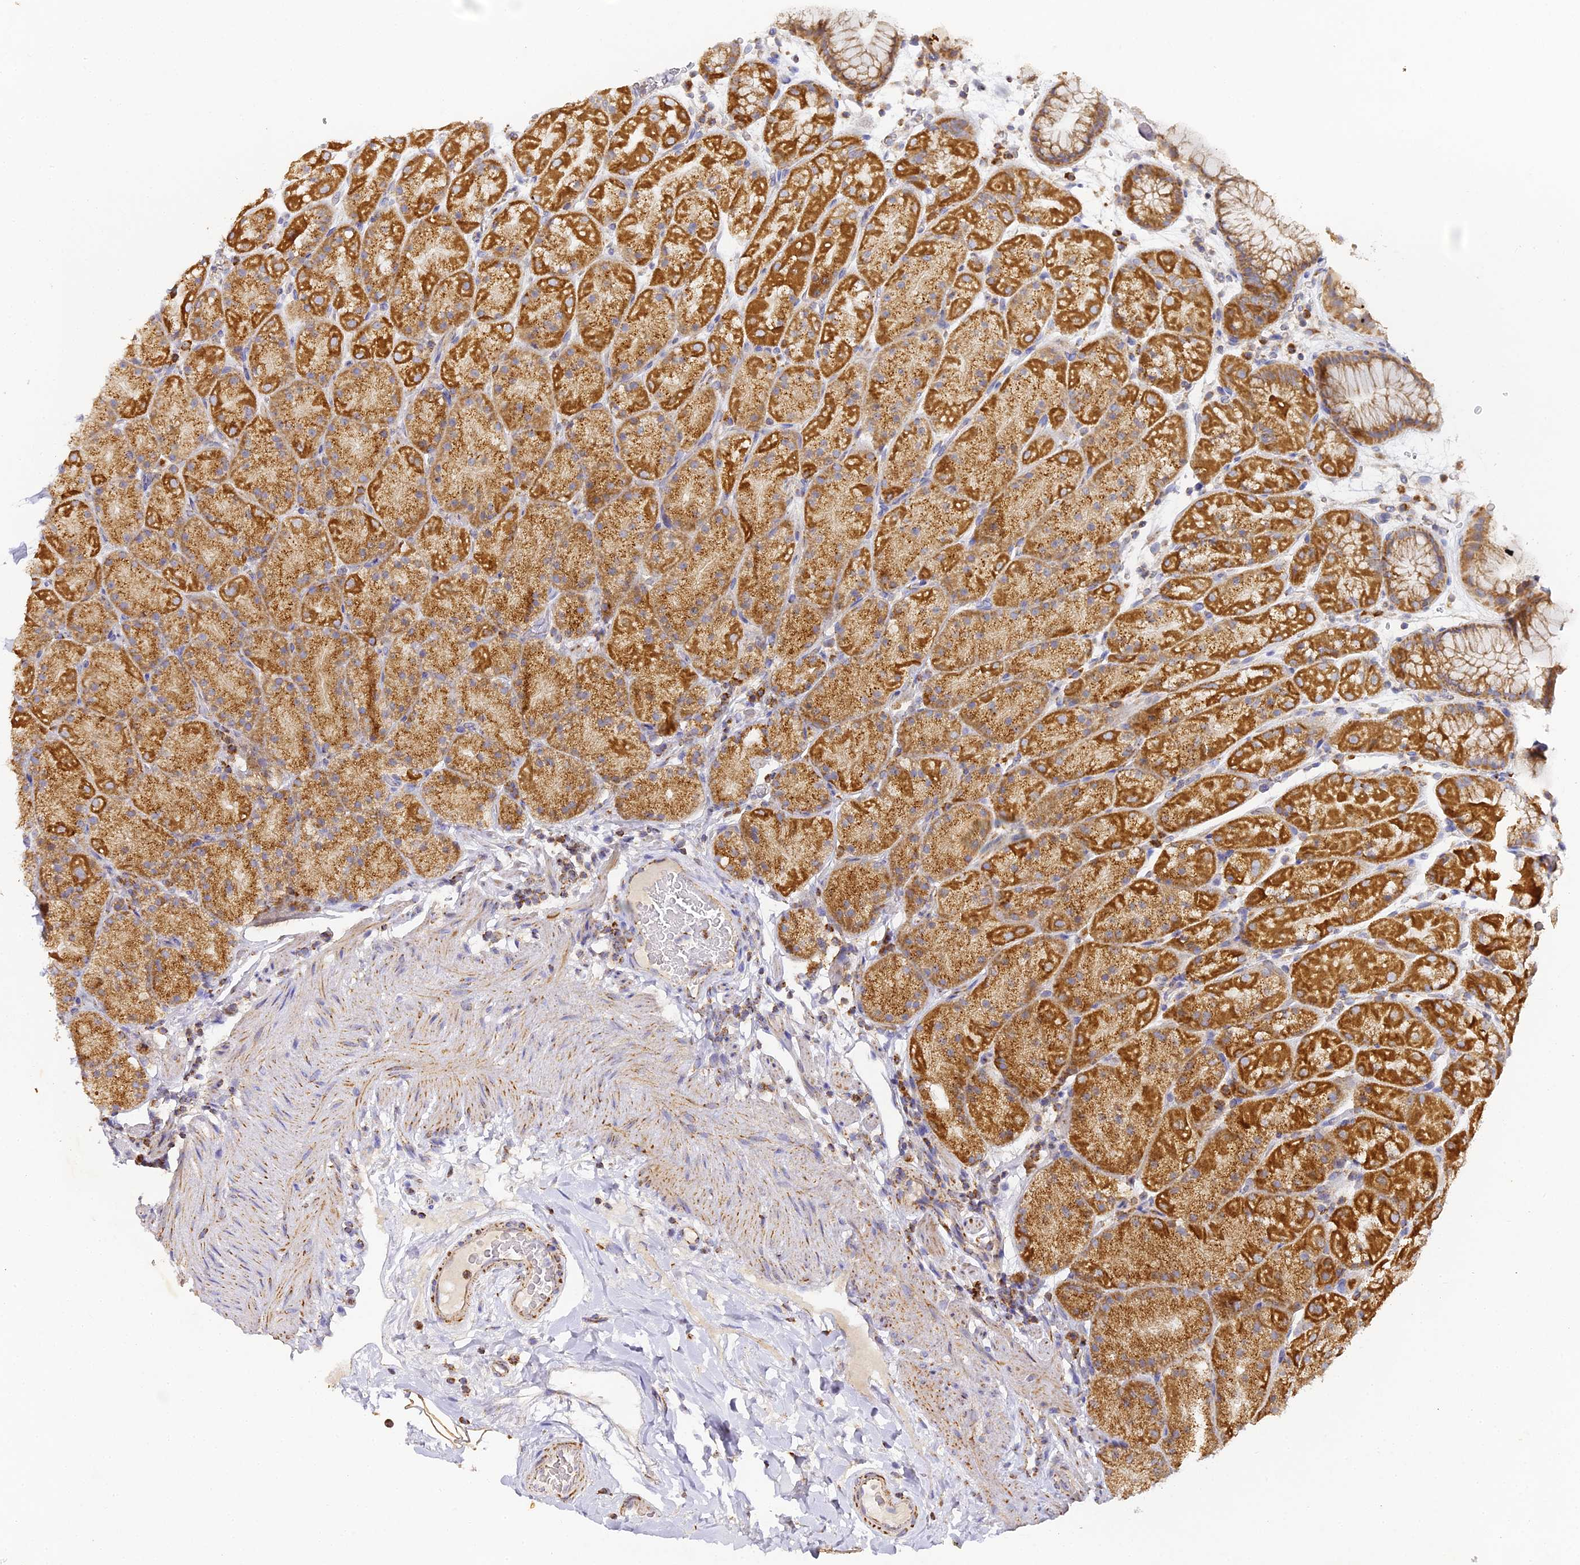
{"staining": {"intensity": "strong", "quantity": ">75%", "location": "cytoplasmic/membranous"}, "tissue": "stomach", "cell_type": "Glandular cells", "image_type": "normal", "snomed": [{"axis": "morphology", "description": "Normal tissue, NOS"}, {"axis": "topography", "description": "Stomach, upper"}, {"axis": "topography", "description": "Stomach, lower"}], "caption": "Immunohistochemistry histopathology image of normal stomach: stomach stained using immunohistochemistry (IHC) exhibits high levels of strong protein expression localized specifically in the cytoplasmic/membranous of glandular cells, appearing as a cytoplasmic/membranous brown color.", "gene": "DONSON", "patient": {"sex": "male", "age": 67}}